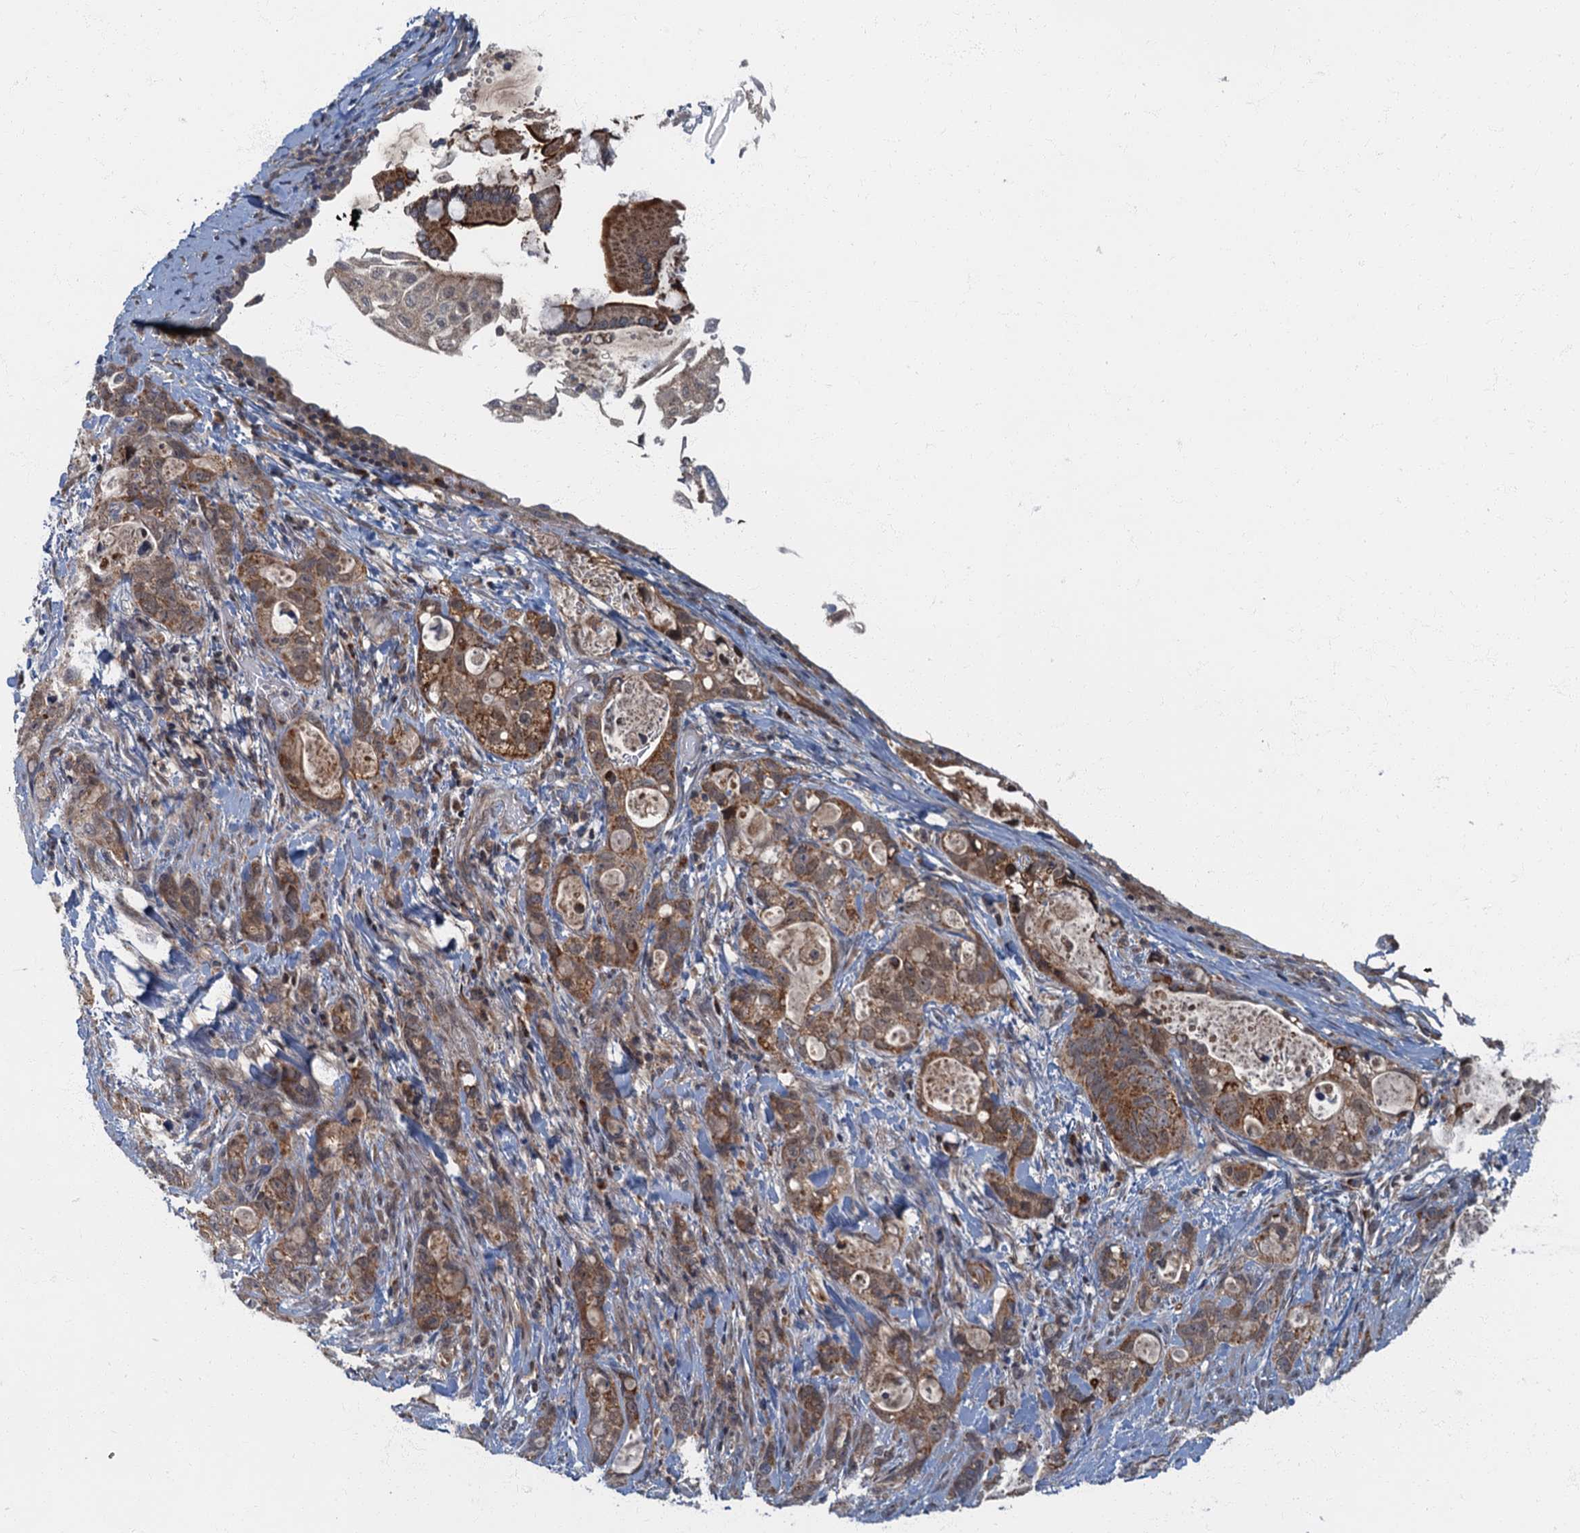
{"staining": {"intensity": "moderate", "quantity": ">75%", "location": "cytoplasmic/membranous"}, "tissue": "stomach cancer", "cell_type": "Tumor cells", "image_type": "cancer", "snomed": [{"axis": "morphology", "description": "Normal tissue, NOS"}, {"axis": "morphology", "description": "Adenocarcinoma, NOS"}, {"axis": "topography", "description": "Stomach"}], "caption": "The image shows immunohistochemical staining of stomach adenocarcinoma. There is moderate cytoplasmic/membranous staining is identified in approximately >75% of tumor cells. (IHC, brightfield microscopy, high magnification).", "gene": "SLC11A2", "patient": {"sex": "female", "age": 89}}